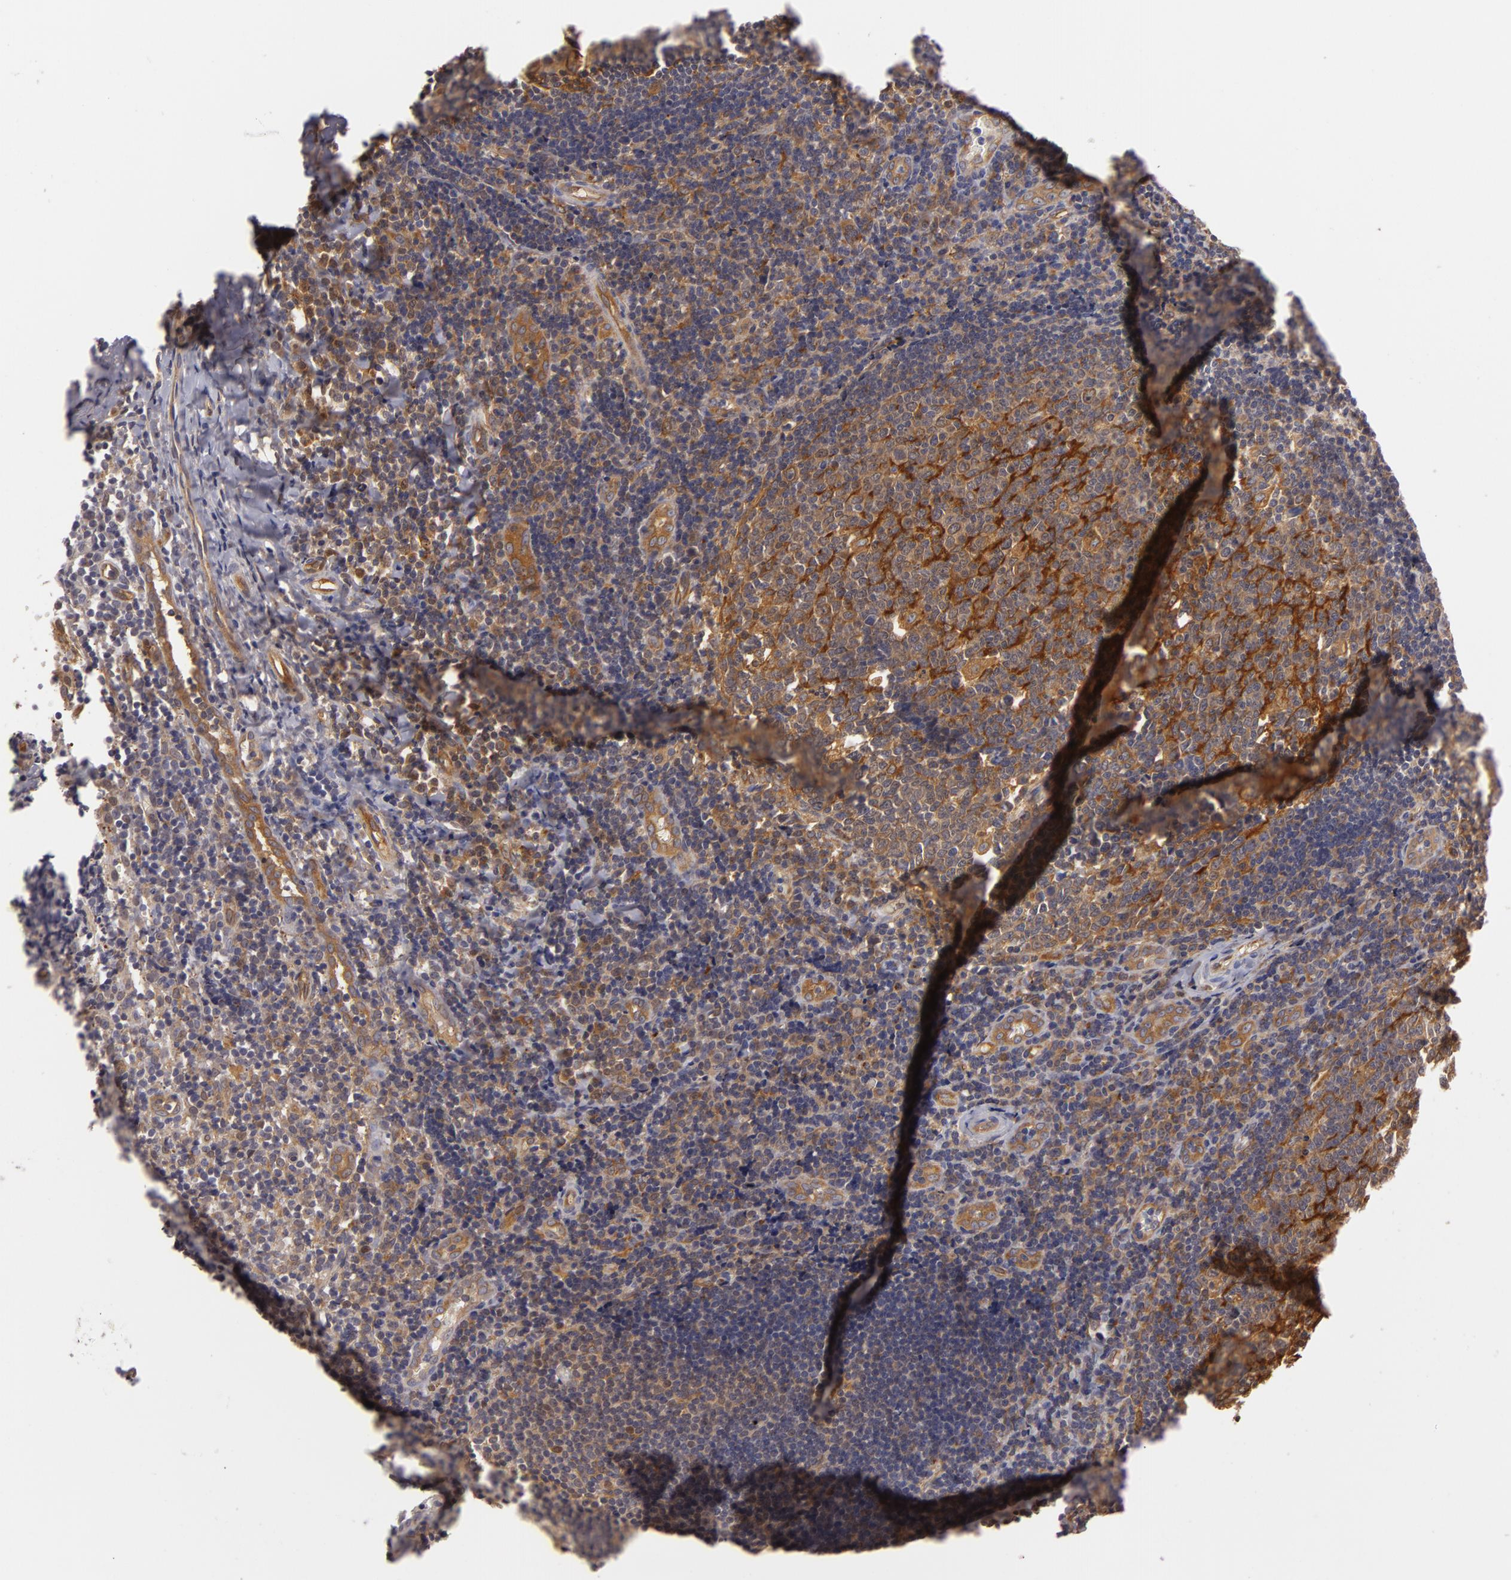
{"staining": {"intensity": "moderate", "quantity": ">75%", "location": "cytoplasmic/membranous"}, "tissue": "tonsil", "cell_type": "Germinal center cells", "image_type": "normal", "snomed": [{"axis": "morphology", "description": "Normal tissue, NOS"}, {"axis": "topography", "description": "Tonsil"}], "caption": "About >75% of germinal center cells in normal human tonsil reveal moderate cytoplasmic/membranous protein staining as visualized by brown immunohistochemical staining.", "gene": "ZNF229", "patient": {"sex": "female", "age": 41}}